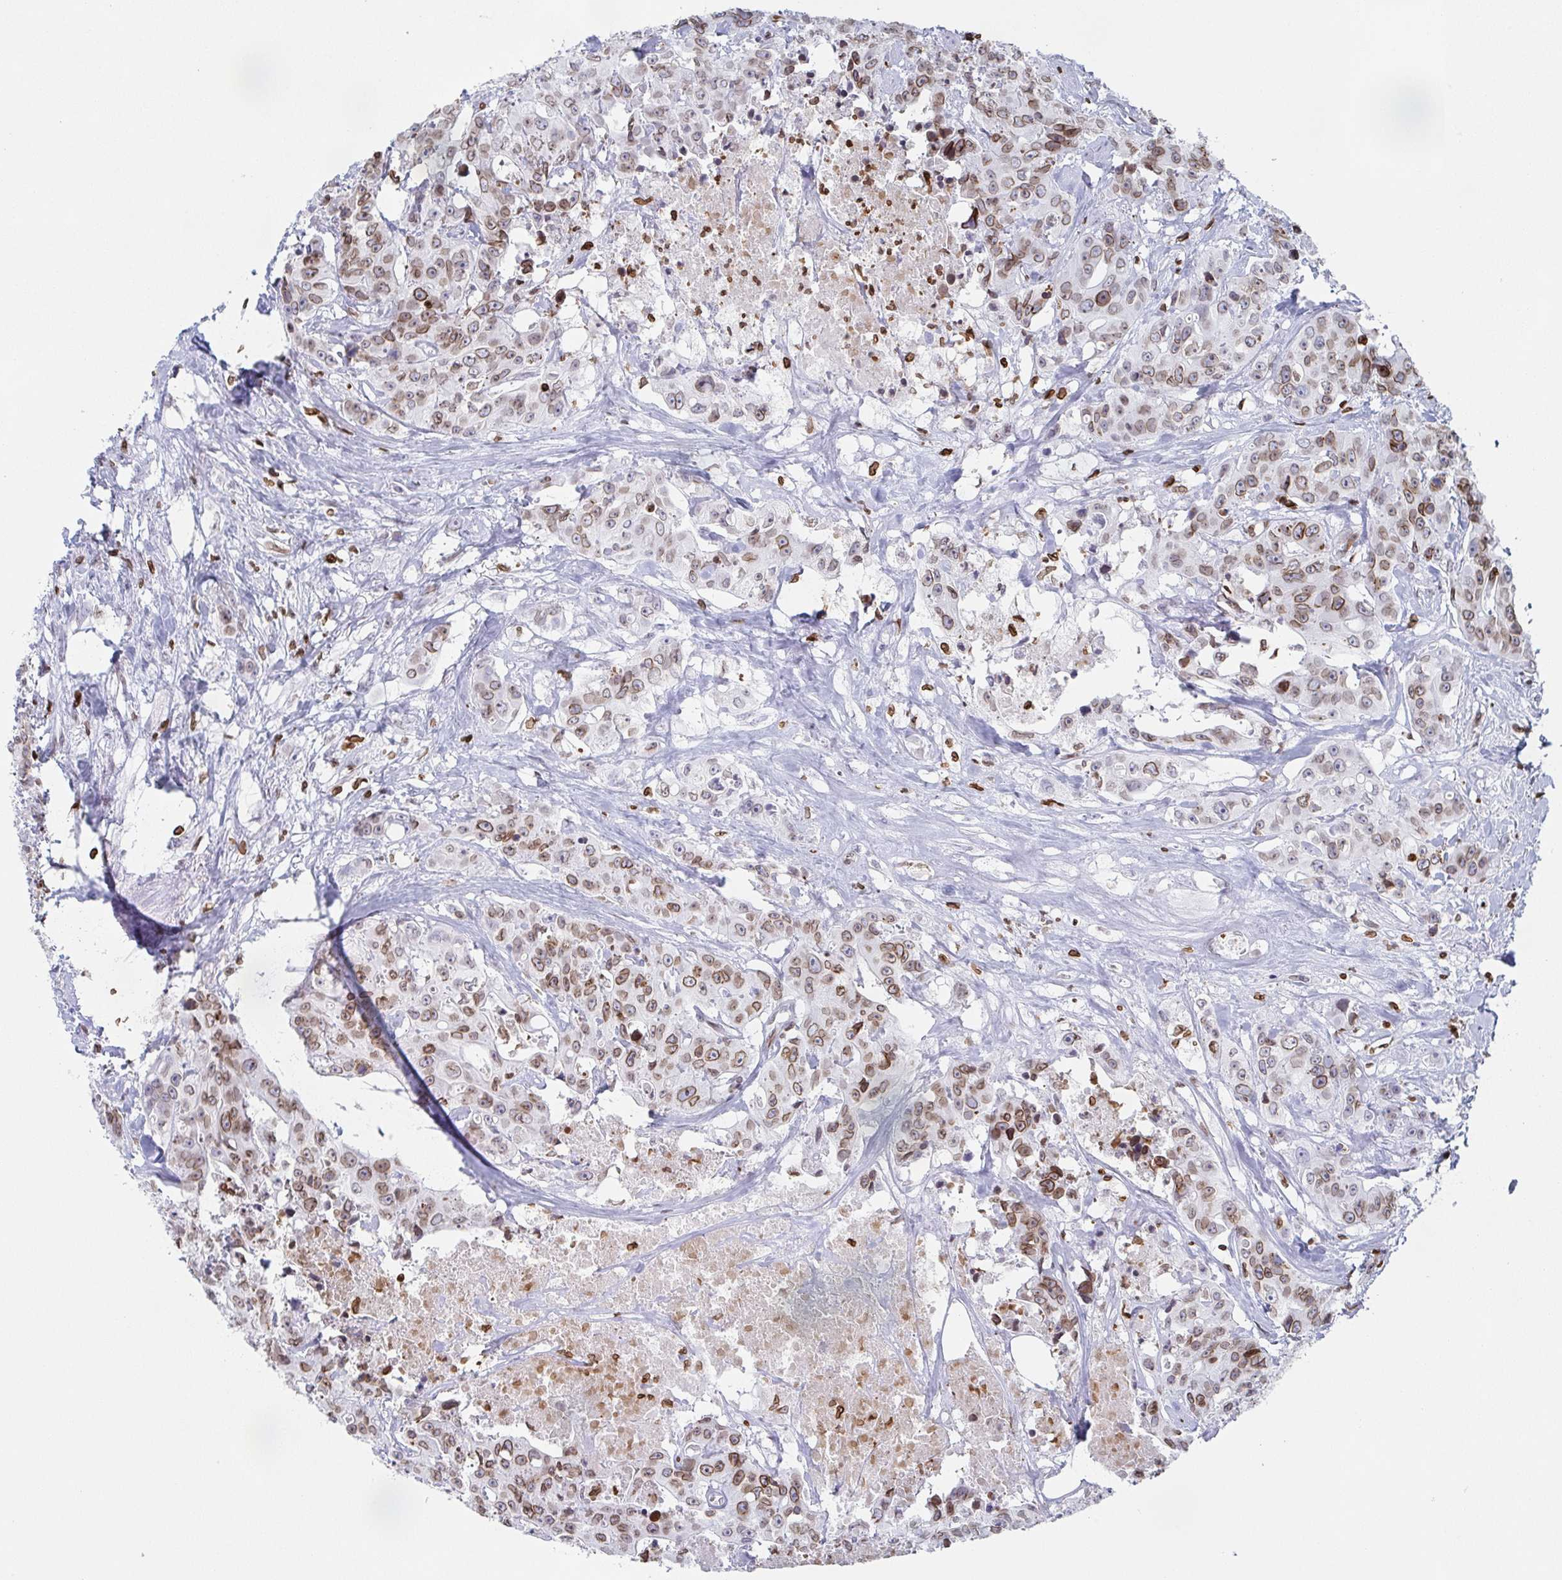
{"staining": {"intensity": "moderate", "quantity": ">75%", "location": "cytoplasmic/membranous,nuclear"}, "tissue": "colorectal cancer", "cell_type": "Tumor cells", "image_type": "cancer", "snomed": [{"axis": "morphology", "description": "Adenocarcinoma, NOS"}, {"axis": "topography", "description": "Rectum"}], "caption": "Protein expression analysis of colorectal cancer (adenocarcinoma) shows moderate cytoplasmic/membranous and nuclear expression in approximately >75% of tumor cells.", "gene": "BTBD7", "patient": {"sex": "female", "age": 62}}